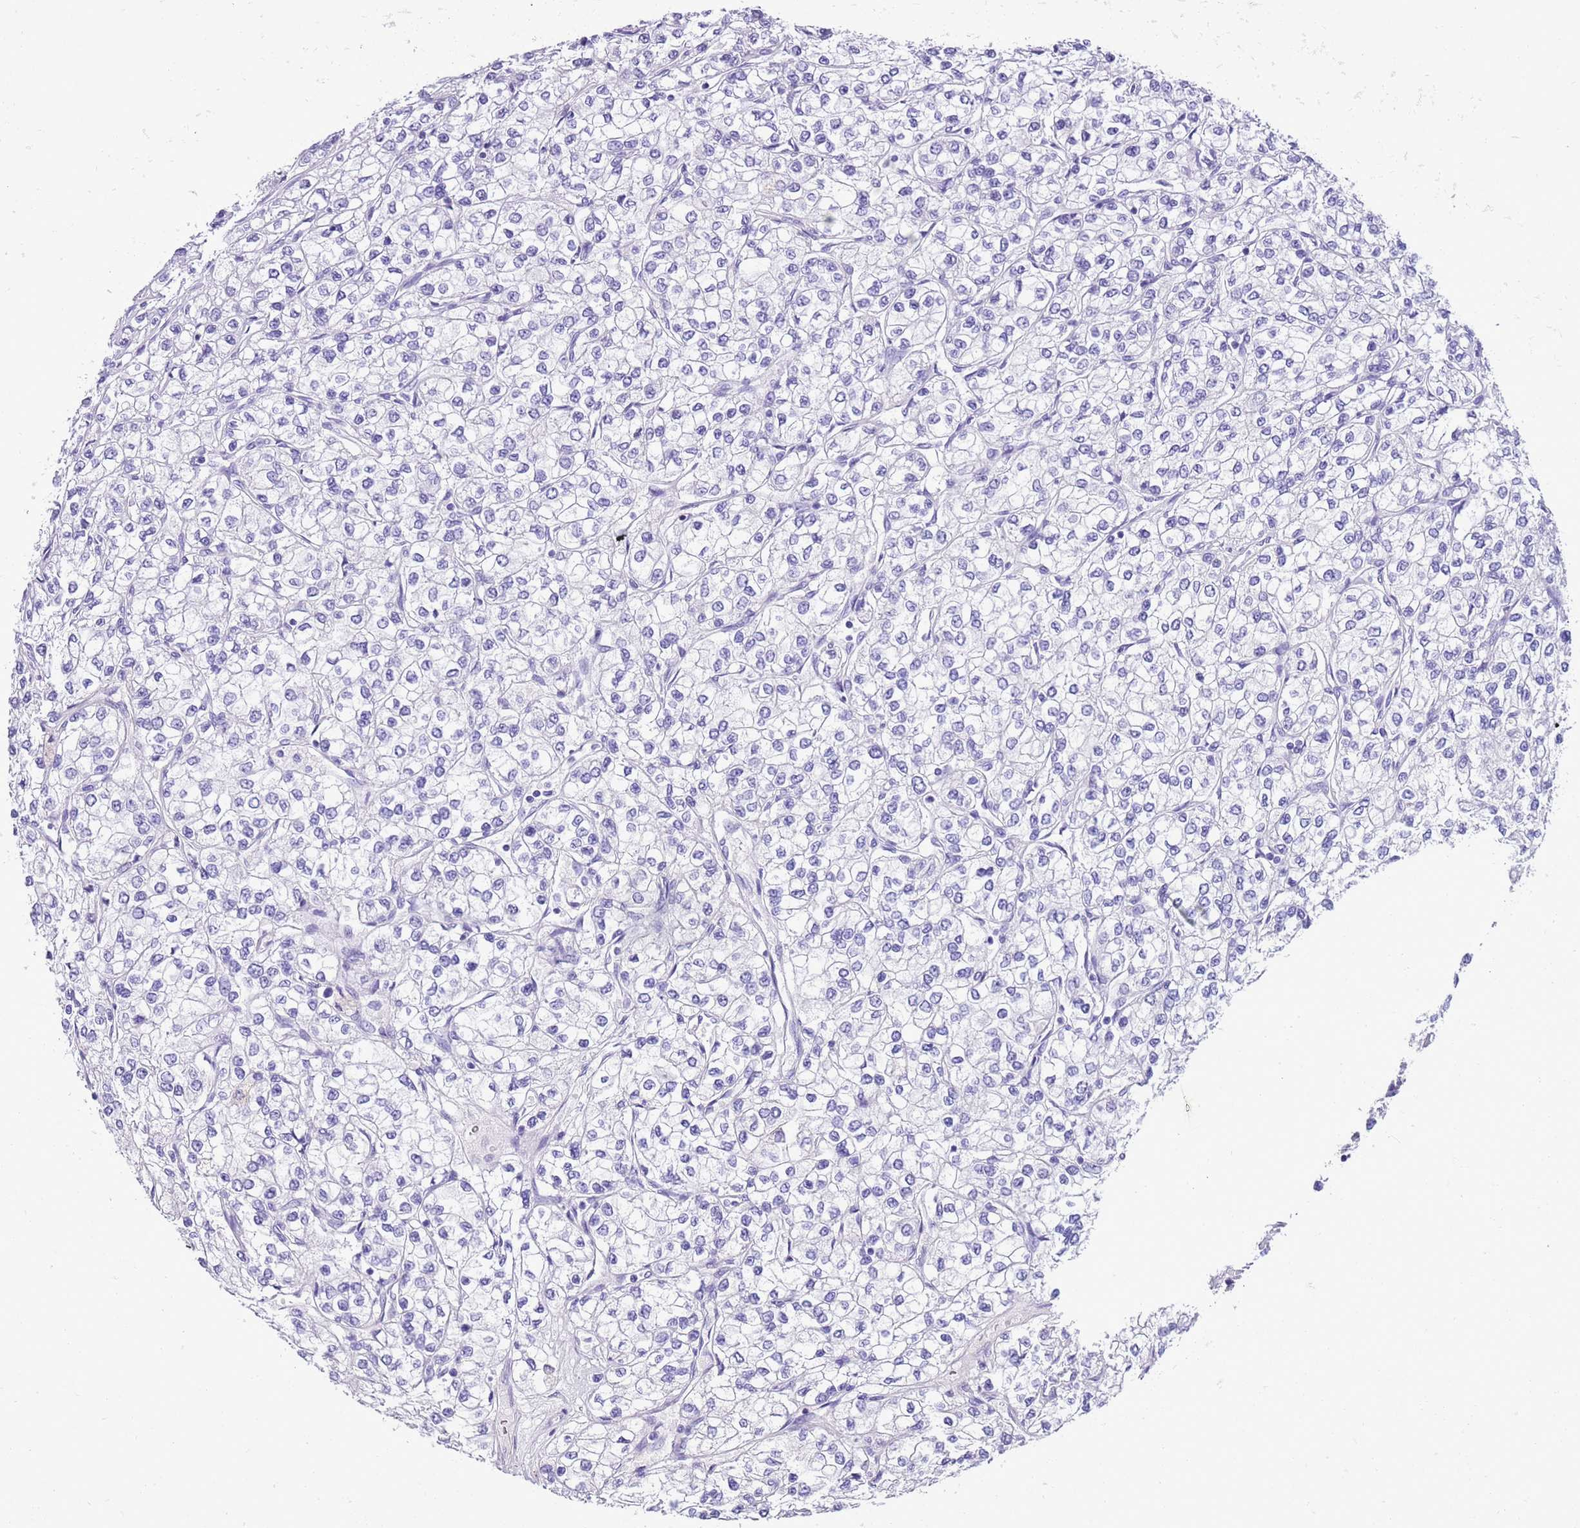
{"staining": {"intensity": "negative", "quantity": "none", "location": "none"}, "tissue": "renal cancer", "cell_type": "Tumor cells", "image_type": "cancer", "snomed": [{"axis": "morphology", "description": "Adenocarcinoma, NOS"}, {"axis": "topography", "description": "Kidney"}], "caption": "This is an IHC histopathology image of human renal cancer. There is no positivity in tumor cells.", "gene": "TBC1D10B", "patient": {"sex": "male", "age": 80}}